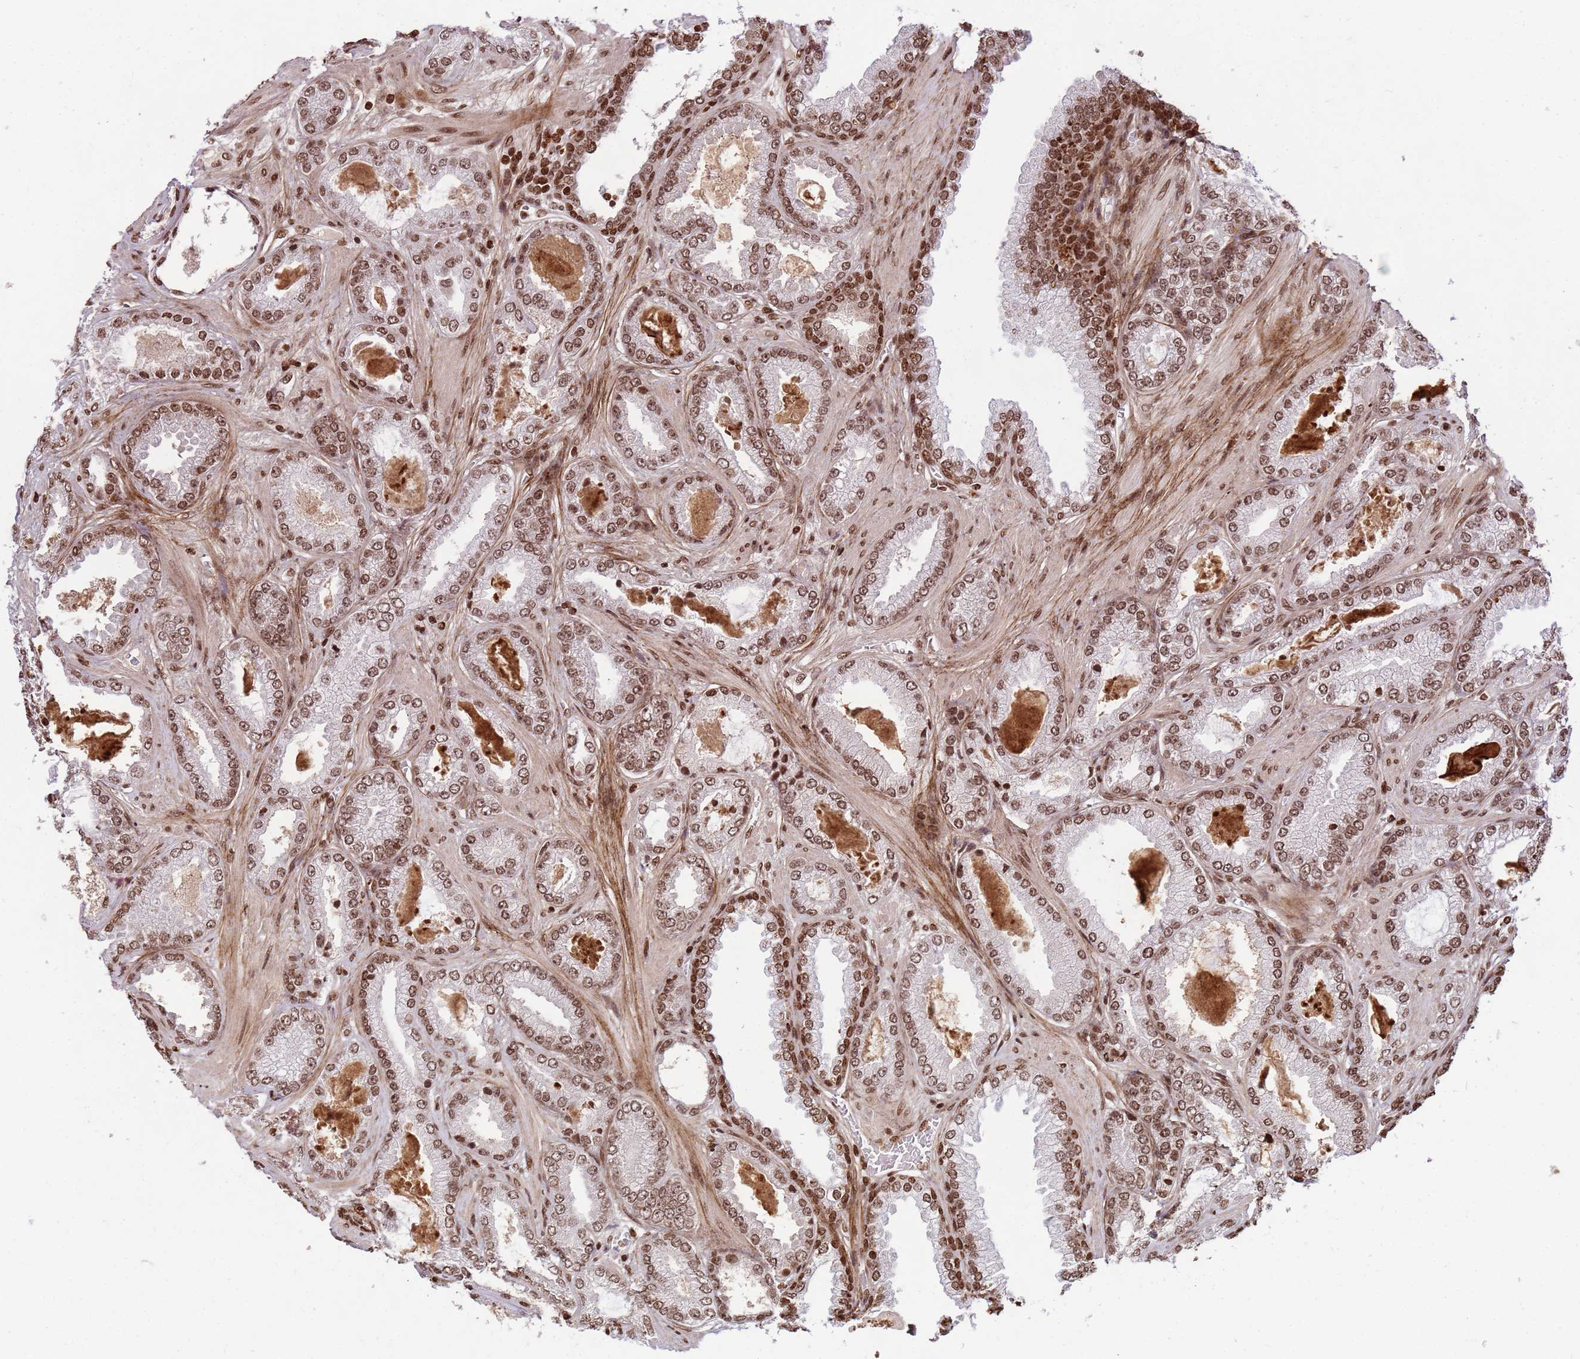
{"staining": {"intensity": "moderate", "quantity": ">75%", "location": "nuclear"}, "tissue": "prostate cancer", "cell_type": "Tumor cells", "image_type": "cancer", "snomed": [{"axis": "morphology", "description": "Adenocarcinoma, Low grade"}, {"axis": "topography", "description": "Prostate"}], "caption": "Protein expression analysis of low-grade adenocarcinoma (prostate) reveals moderate nuclear staining in about >75% of tumor cells.", "gene": "H3-3B", "patient": {"sex": "male", "age": 57}}